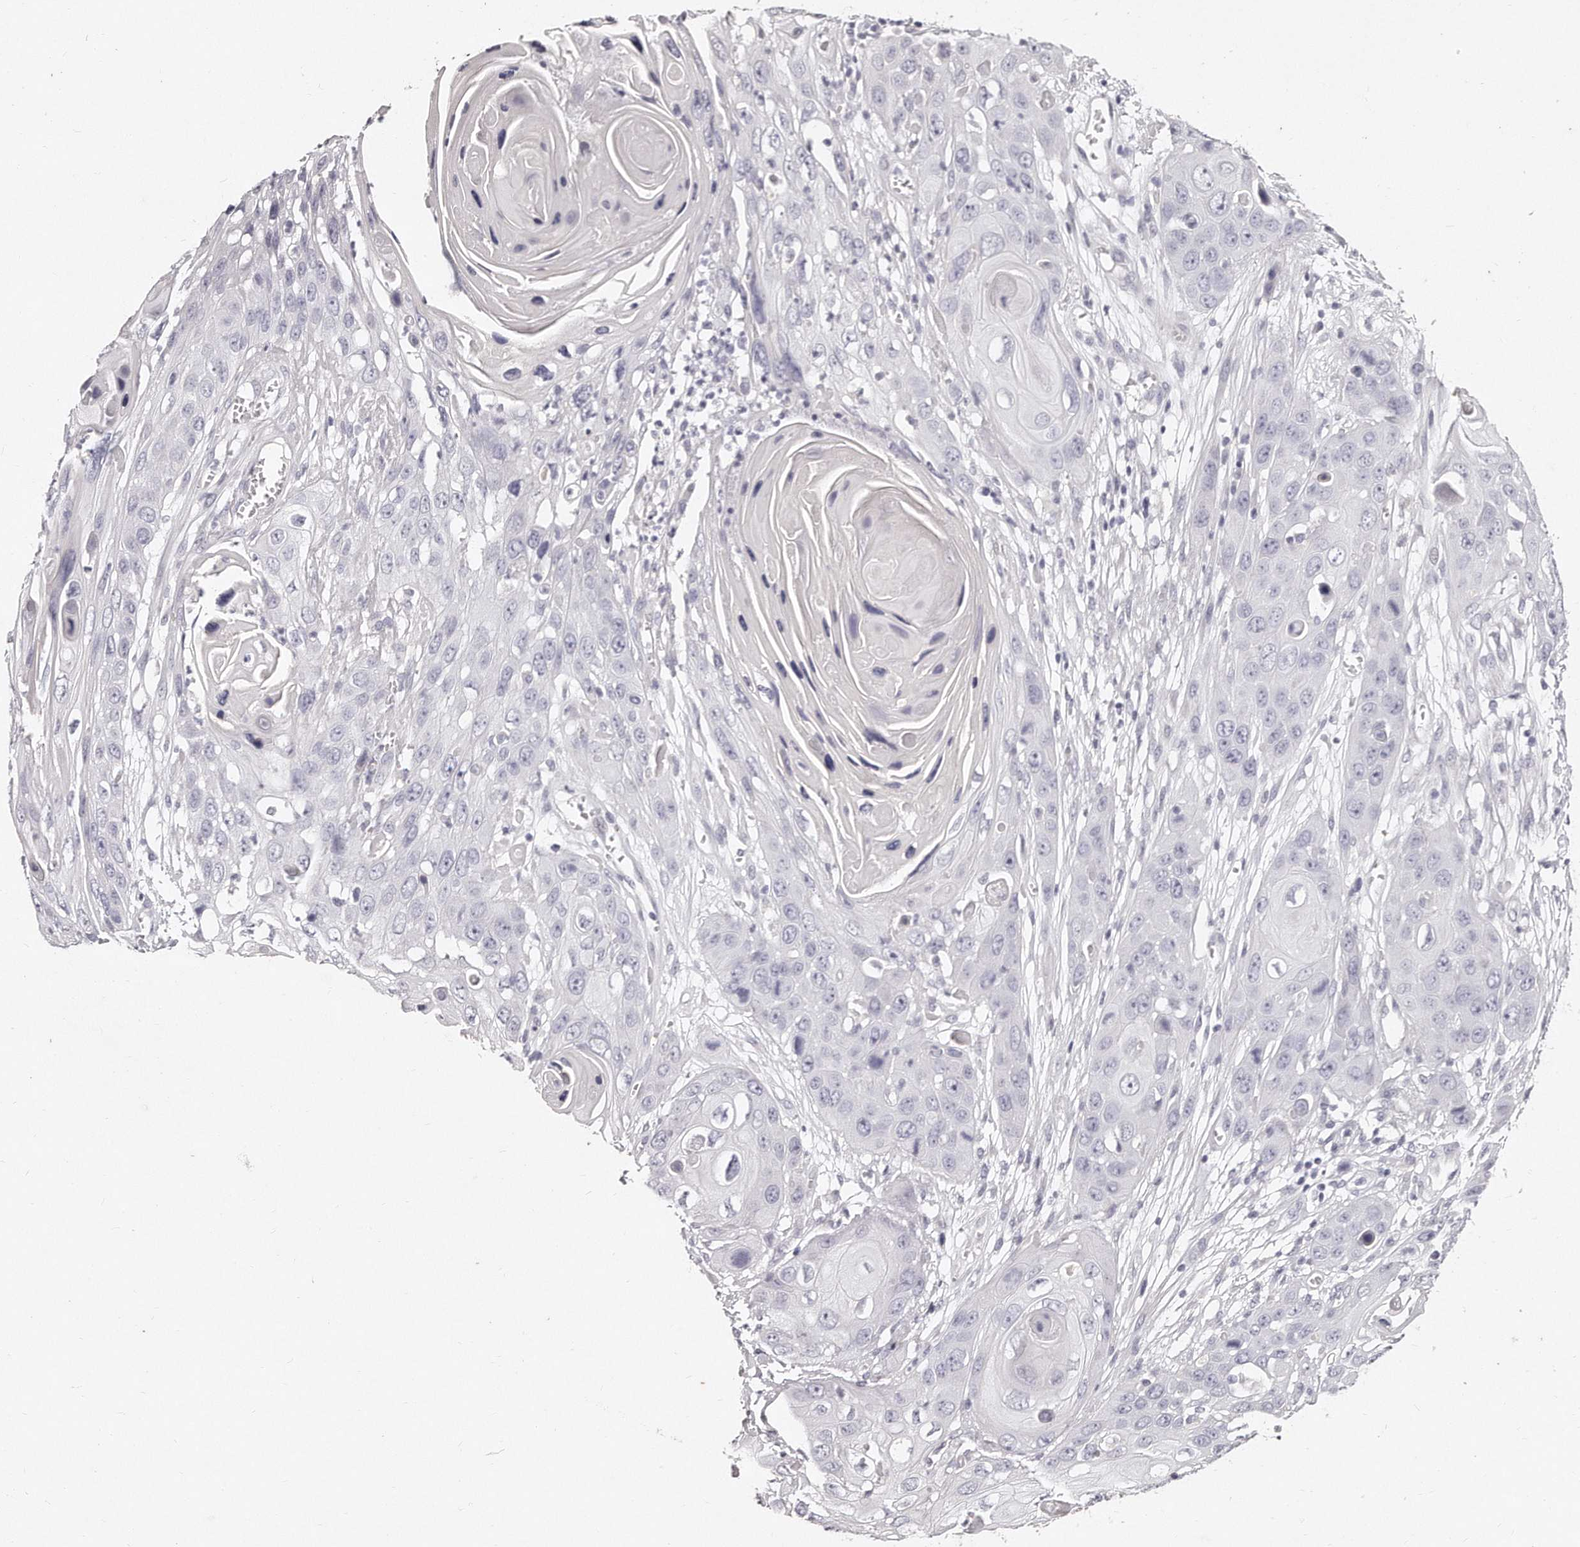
{"staining": {"intensity": "negative", "quantity": "none", "location": "none"}, "tissue": "skin cancer", "cell_type": "Tumor cells", "image_type": "cancer", "snomed": [{"axis": "morphology", "description": "Squamous cell carcinoma, NOS"}, {"axis": "topography", "description": "Skin"}], "caption": "Human squamous cell carcinoma (skin) stained for a protein using immunohistochemistry reveals no positivity in tumor cells.", "gene": "GDA", "patient": {"sex": "male", "age": 55}}